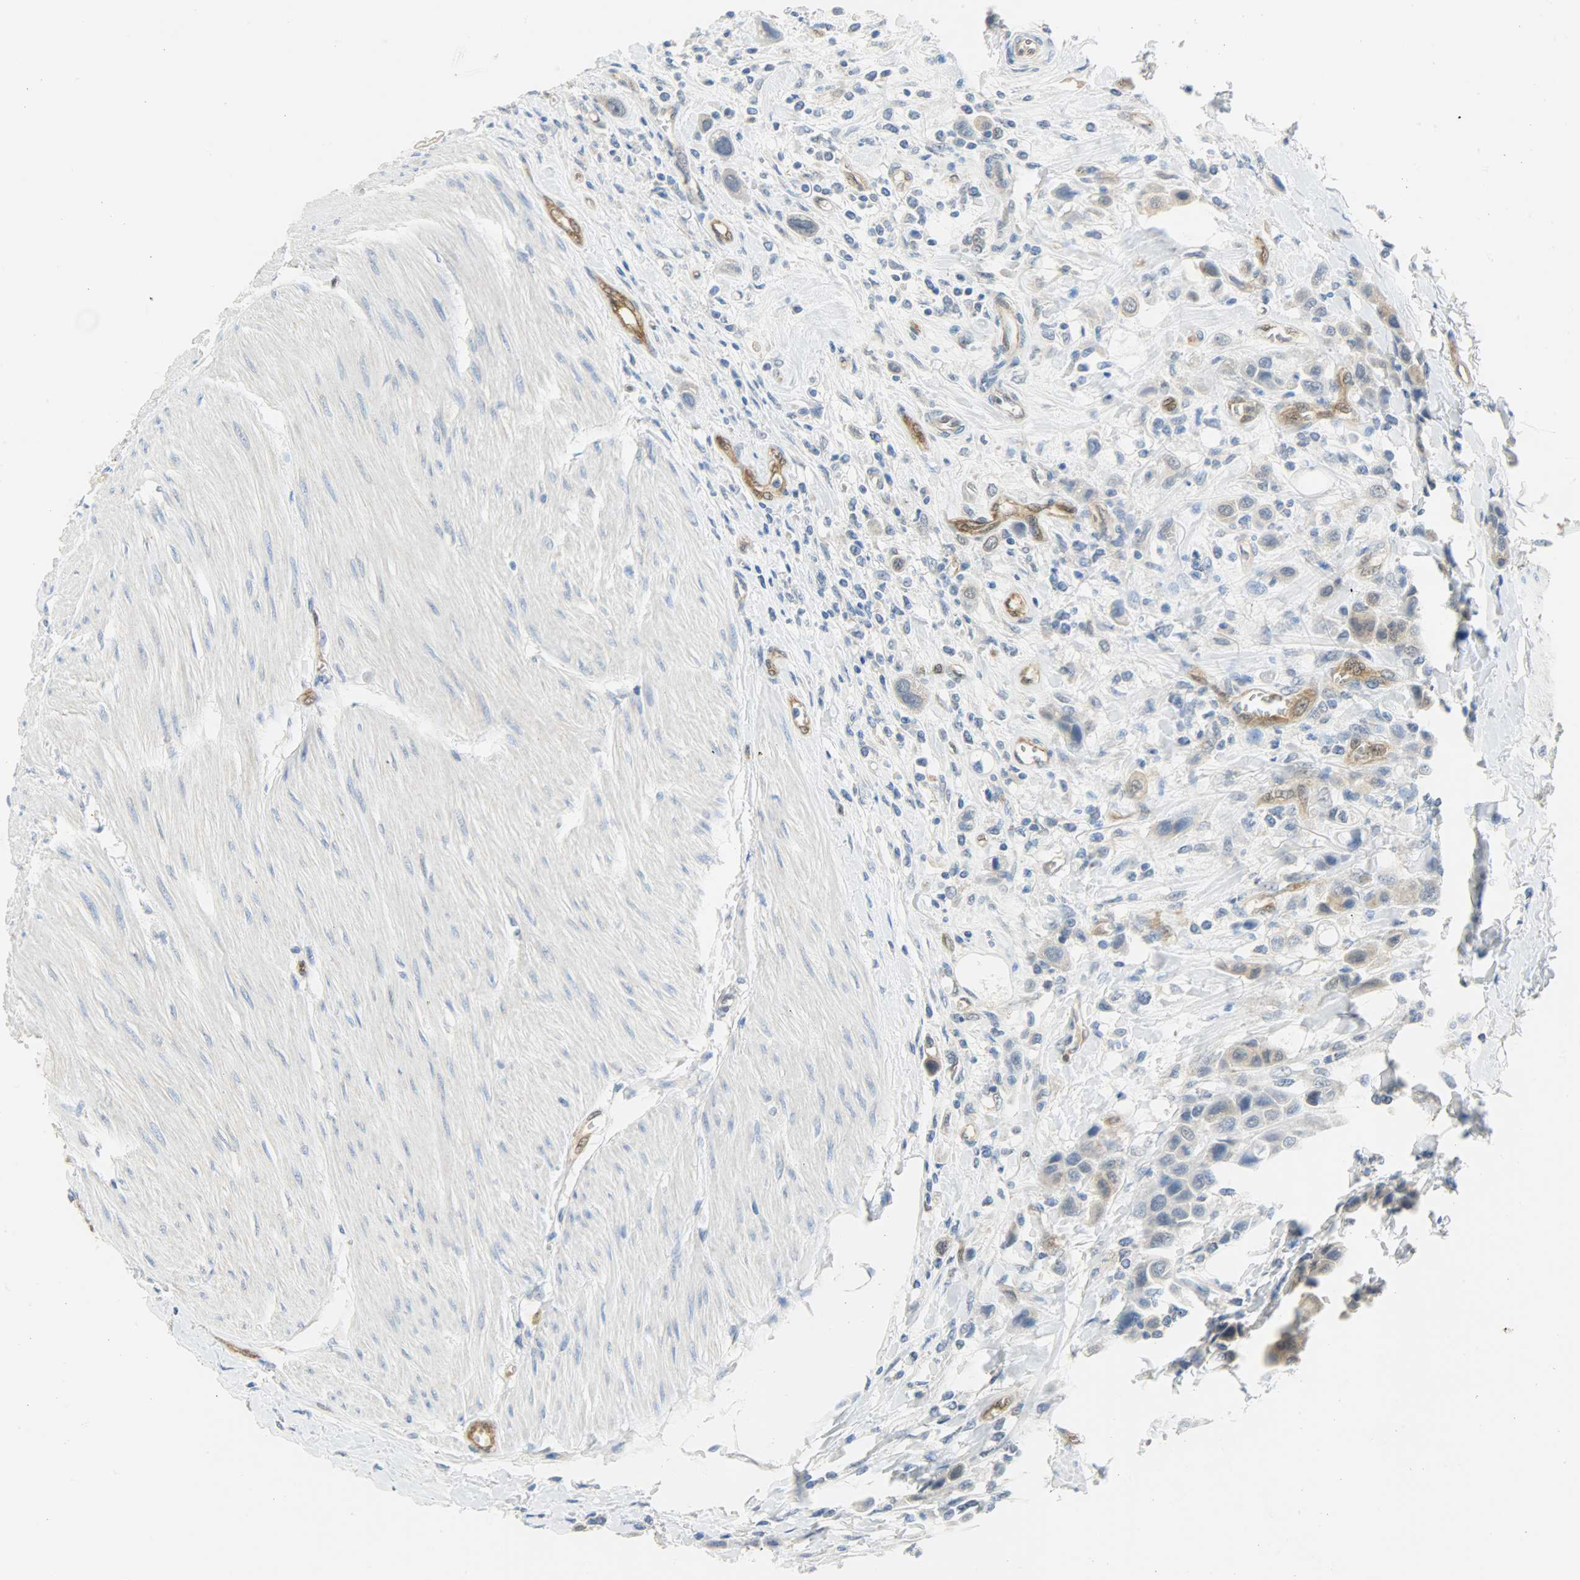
{"staining": {"intensity": "weak", "quantity": ">75%", "location": "cytoplasmic/membranous"}, "tissue": "urothelial cancer", "cell_type": "Tumor cells", "image_type": "cancer", "snomed": [{"axis": "morphology", "description": "Urothelial carcinoma, High grade"}, {"axis": "topography", "description": "Urinary bladder"}], "caption": "Weak cytoplasmic/membranous staining for a protein is seen in about >75% of tumor cells of high-grade urothelial carcinoma using IHC.", "gene": "FKBP1A", "patient": {"sex": "male", "age": 50}}